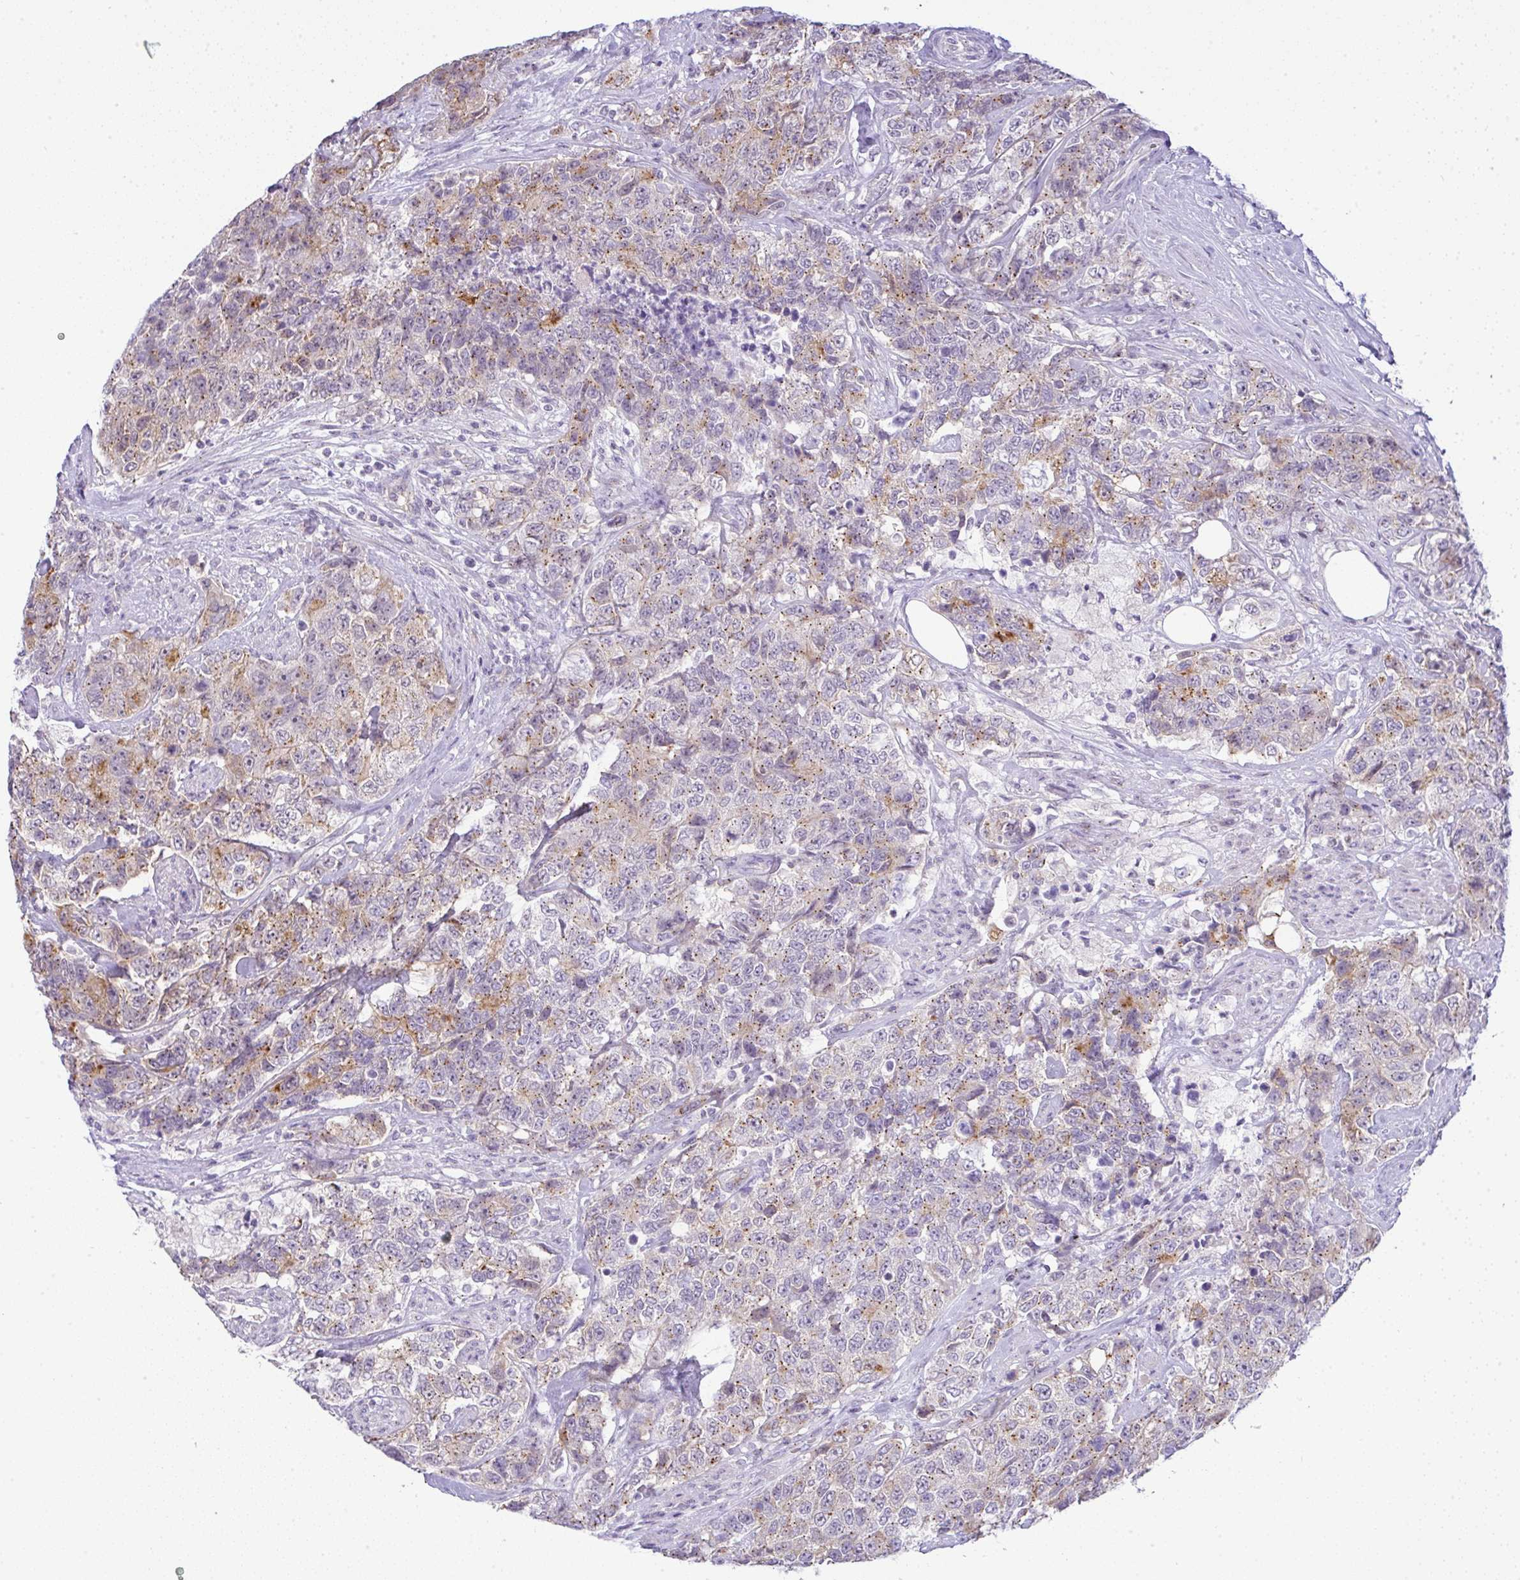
{"staining": {"intensity": "moderate", "quantity": "25%-75%", "location": "cytoplasmic/membranous"}, "tissue": "urothelial cancer", "cell_type": "Tumor cells", "image_type": "cancer", "snomed": [{"axis": "morphology", "description": "Urothelial carcinoma, High grade"}, {"axis": "topography", "description": "Urinary bladder"}], "caption": "Immunohistochemistry histopathology image of human urothelial cancer stained for a protein (brown), which exhibits medium levels of moderate cytoplasmic/membranous expression in approximately 25%-75% of tumor cells.", "gene": "FAM177A1", "patient": {"sex": "female", "age": 78}}